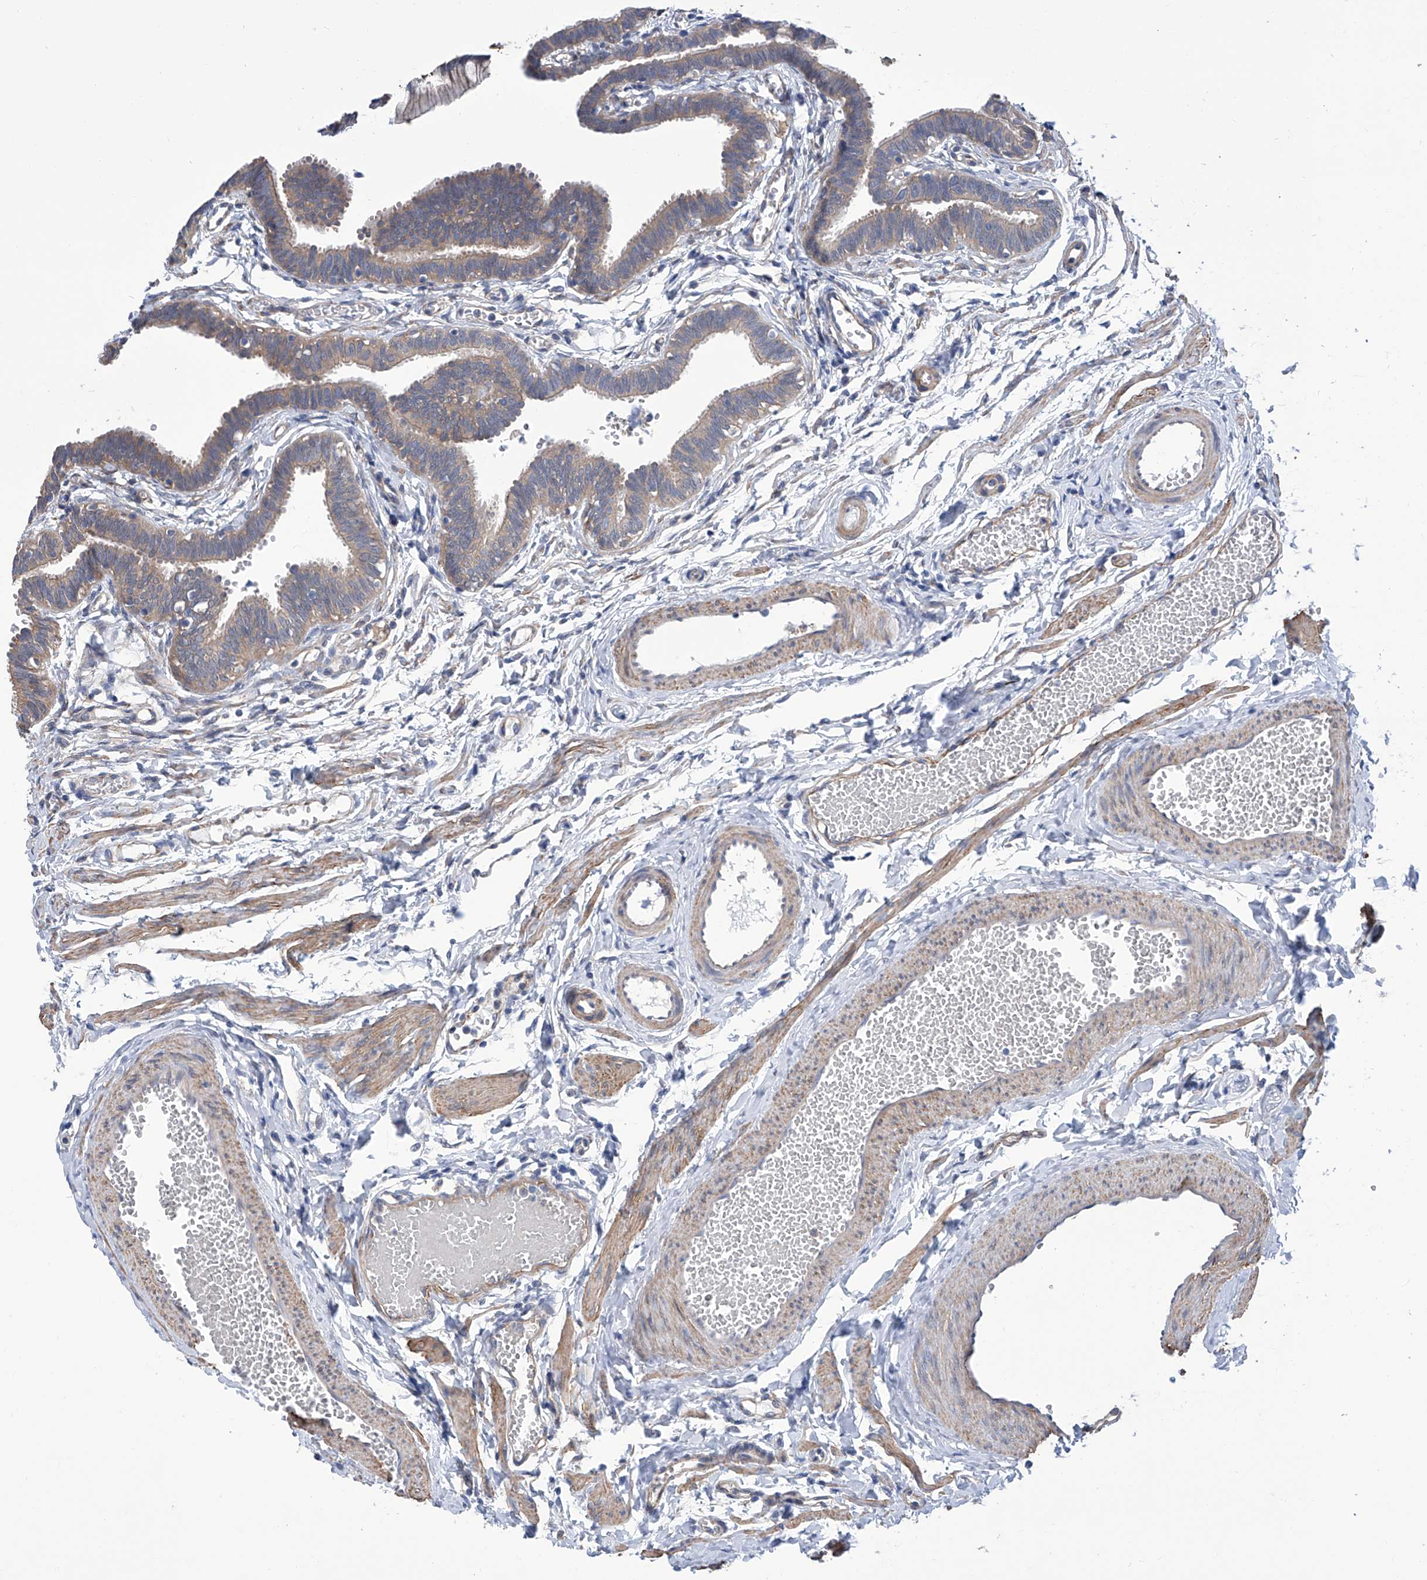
{"staining": {"intensity": "weak", "quantity": "25%-75%", "location": "cytoplasmic/membranous"}, "tissue": "fallopian tube", "cell_type": "Glandular cells", "image_type": "normal", "snomed": [{"axis": "morphology", "description": "Normal tissue, NOS"}, {"axis": "topography", "description": "Fallopian tube"}, {"axis": "topography", "description": "Ovary"}], "caption": "A histopathology image of fallopian tube stained for a protein demonstrates weak cytoplasmic/membranous brown staining in glandular cells.", "gene": "SMS", "patient": {"sex": "female", "age": 23}}